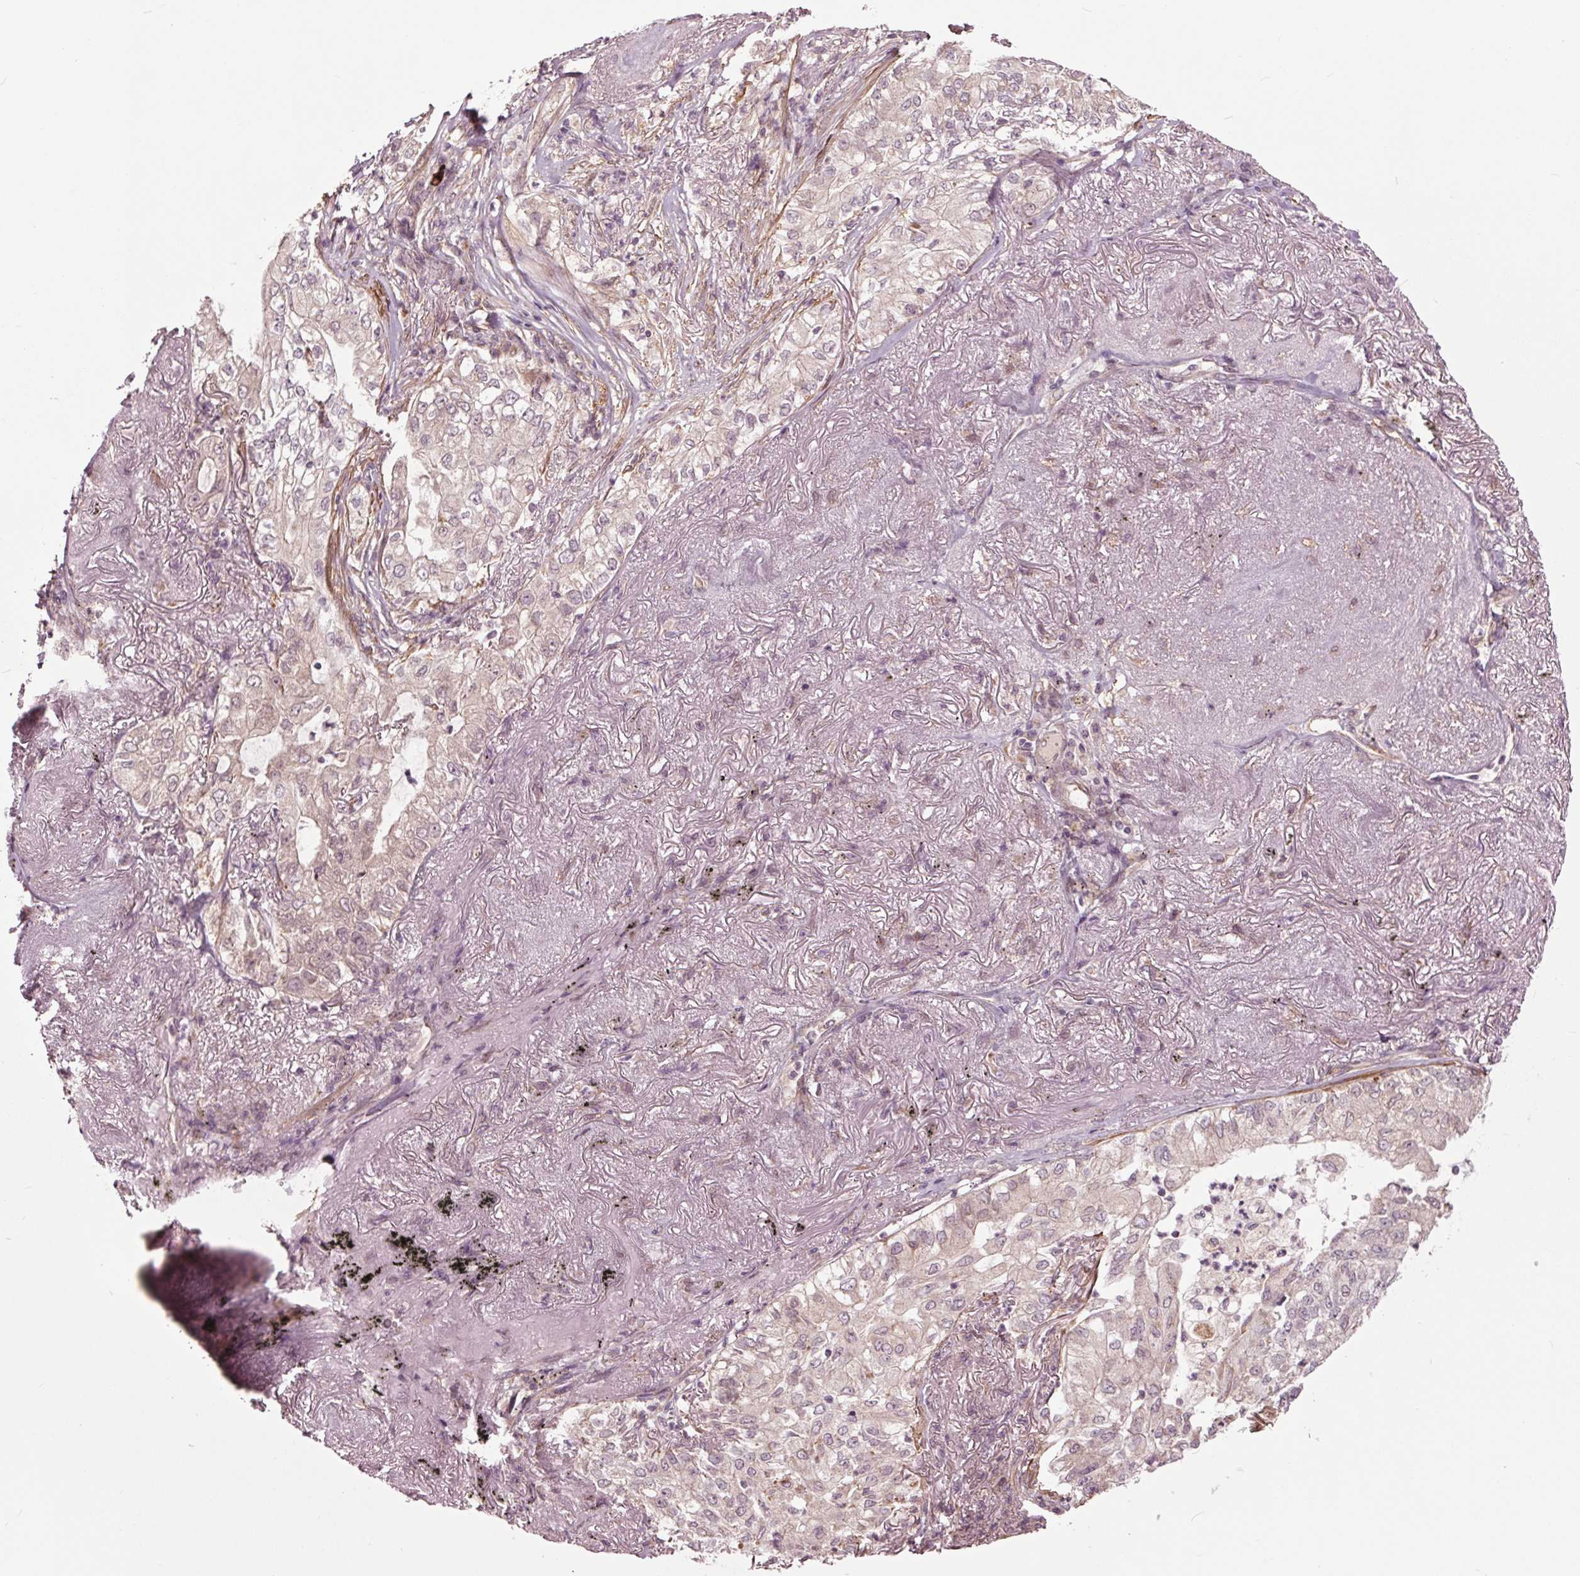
{"staining": {"intensity": "negative", "quantity": "none", "location": "none"}, "tissue": "lung cancer", "cell_type": "Tumor cells", "image_type": "cancer", "snomed": [{"axis": "morphology", "description": "Adenocarcinoma, NOS"}, {"axis": "topography", "description": "Lung"}], "caption": "The IHC image has no significant staining in tumor cells of lung cancer (adenocarcinoma) tissue.", "gene": "HAUS5", "patient": {"sex": "female", "age": 73}}